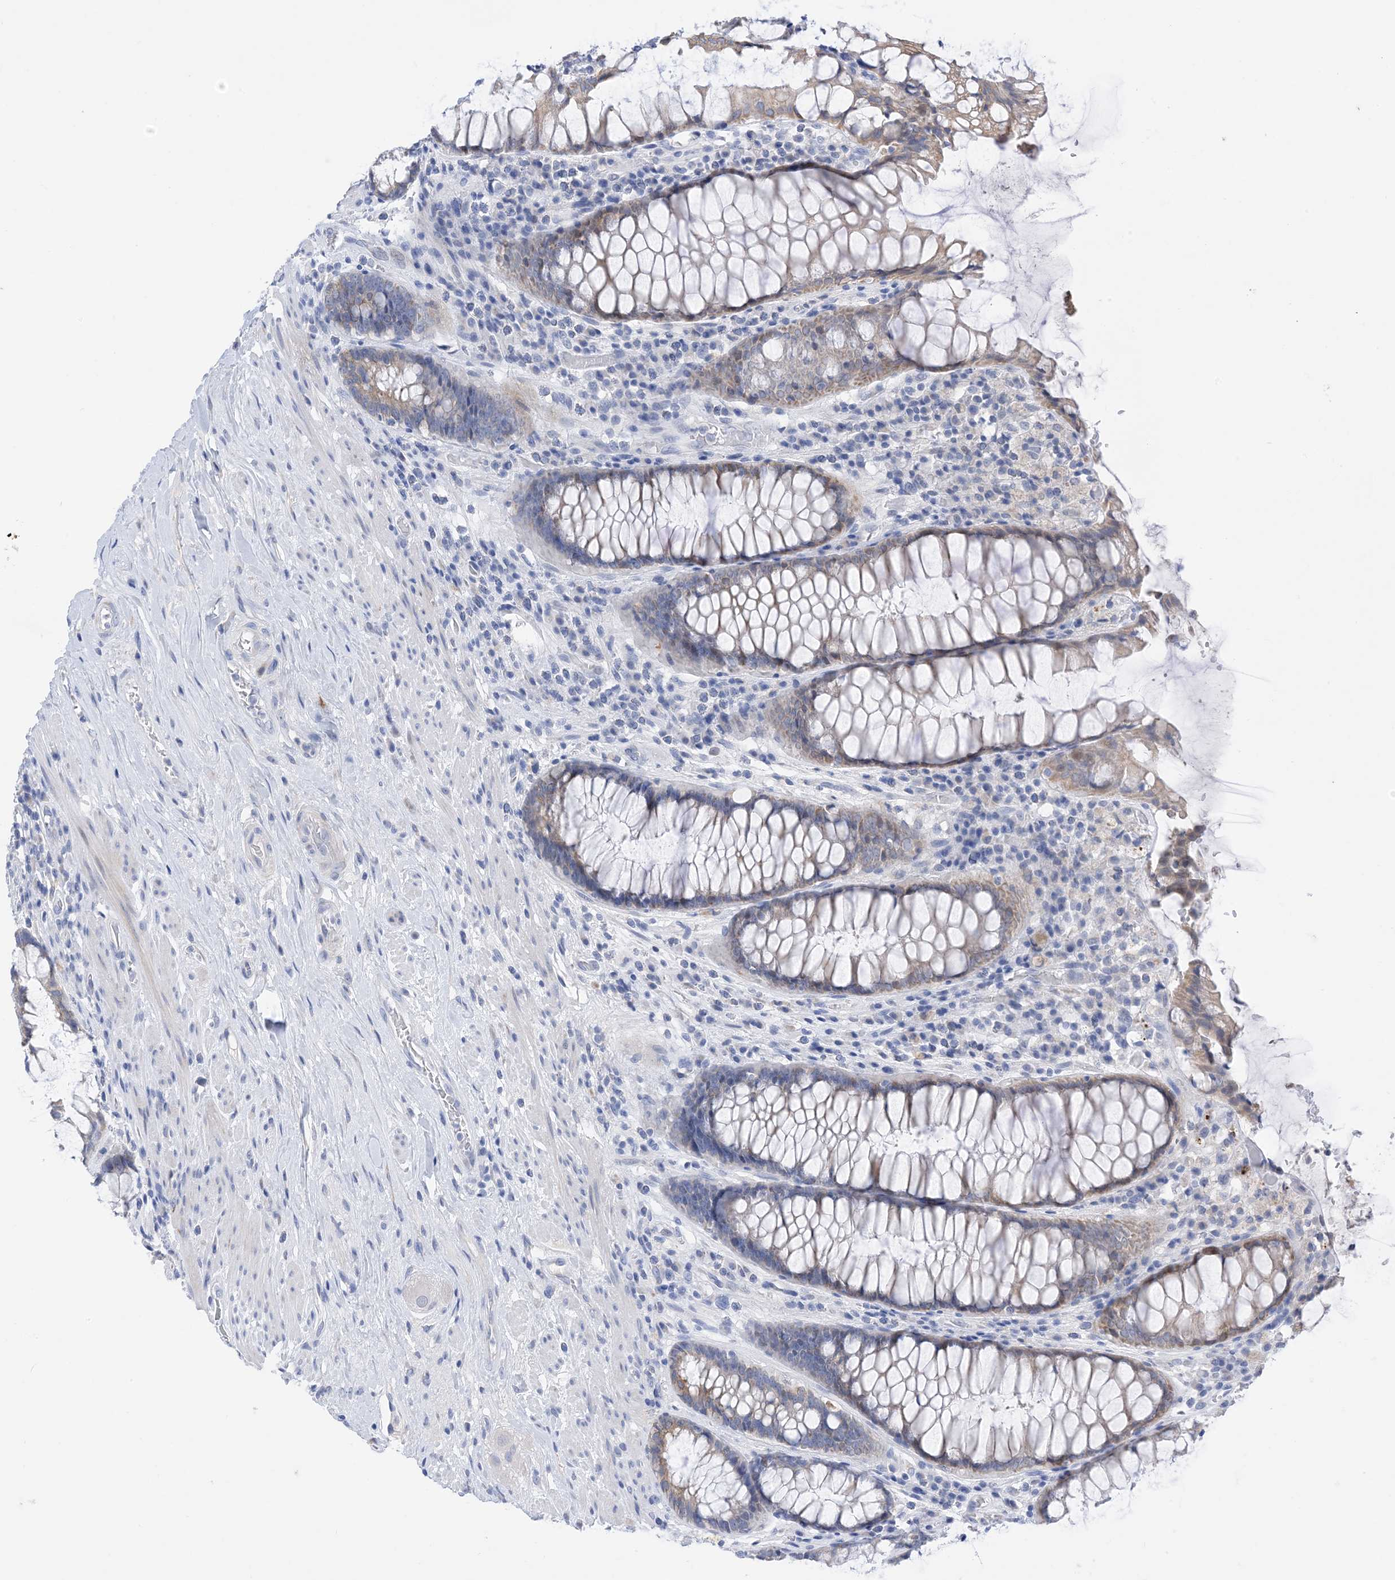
{"staining": {"intensity": "weak", "quantity": "25%-75%", "location": "cytoplasmic/membranous"}, "tissue": "rectum", "cell_type": "Glandular cells", "image_type": "normal", "snomed": [{"axis": "morphology", "description": "Normal tissue, NOS"}, {"axis": "topography", "description": "Rectum"}], "caption": "Protein analysis of normal rectum displays weak cytoplasmic/membranous staining in approximately 25%-75% of glandular cells. (IHC, brightfield microscopy, high magnification).", "gene": "PLK4", "patient": {"sex": "male", "age": 64}}